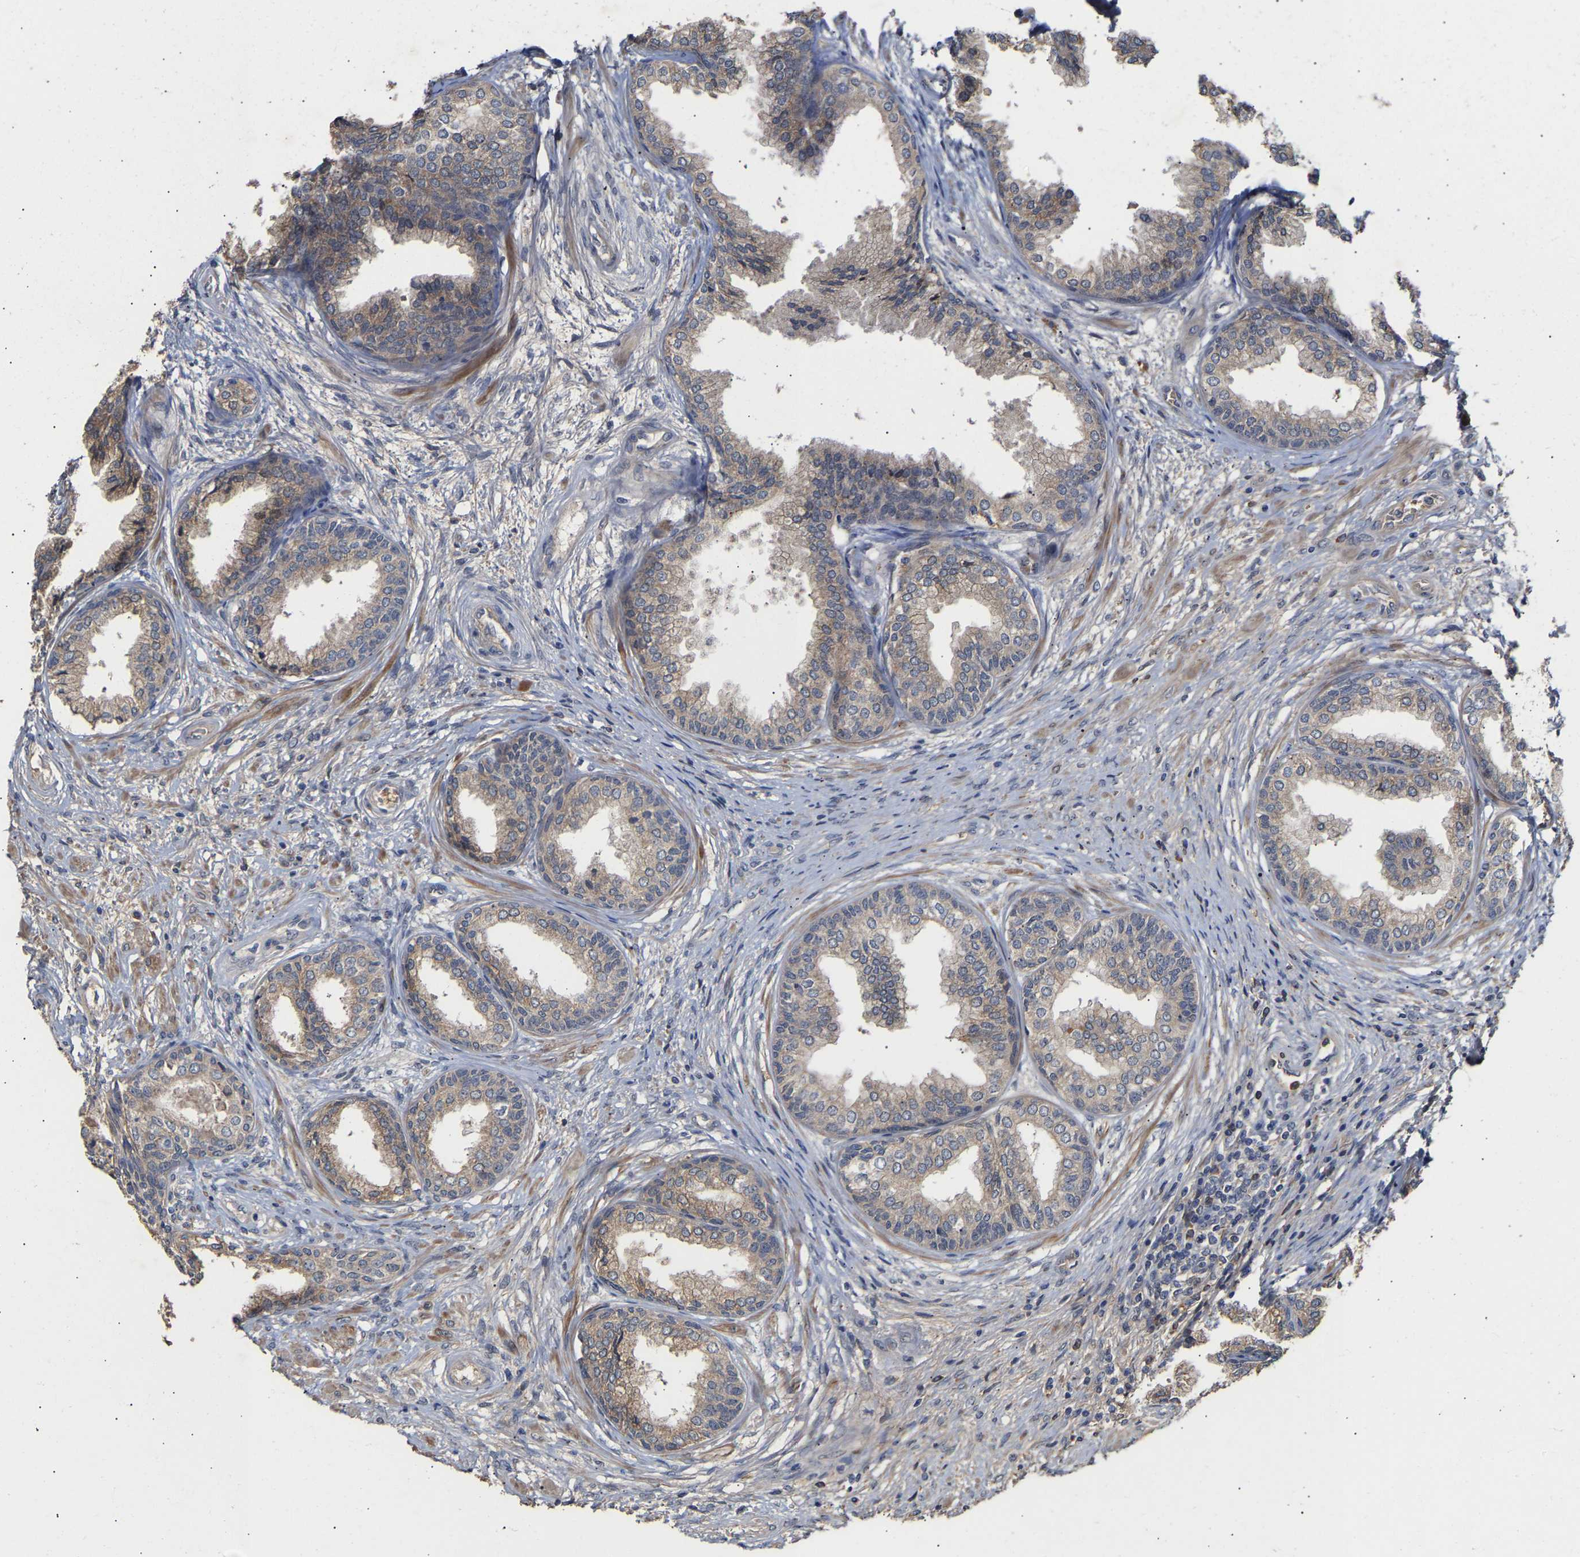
{"staining": {"intensity": "moderate", "quantity": "25%-75%", "location": "cytoplasmic/membranous"}, "tissue": "prostate", "cell_type": "Glandular cells", "image_type": "normal", "snomed": [{"axis": "morphology", "description": "Normal tissue, NOS"}, {"axis": "topography", "description": "Prostate"}], "caption": "Immunohistochemical staining of benign human prostate reveals medium levels of moderate cytoplasmic/membranous expression in about 25%-75% of glandular cells. The protein of interest is stained brown, and the nuclei are stained in blue (DAB IHC with brightfield microscopy, high magnification).", "gene": "KASH5", "patient": {"sex": "male", "age": 76}}